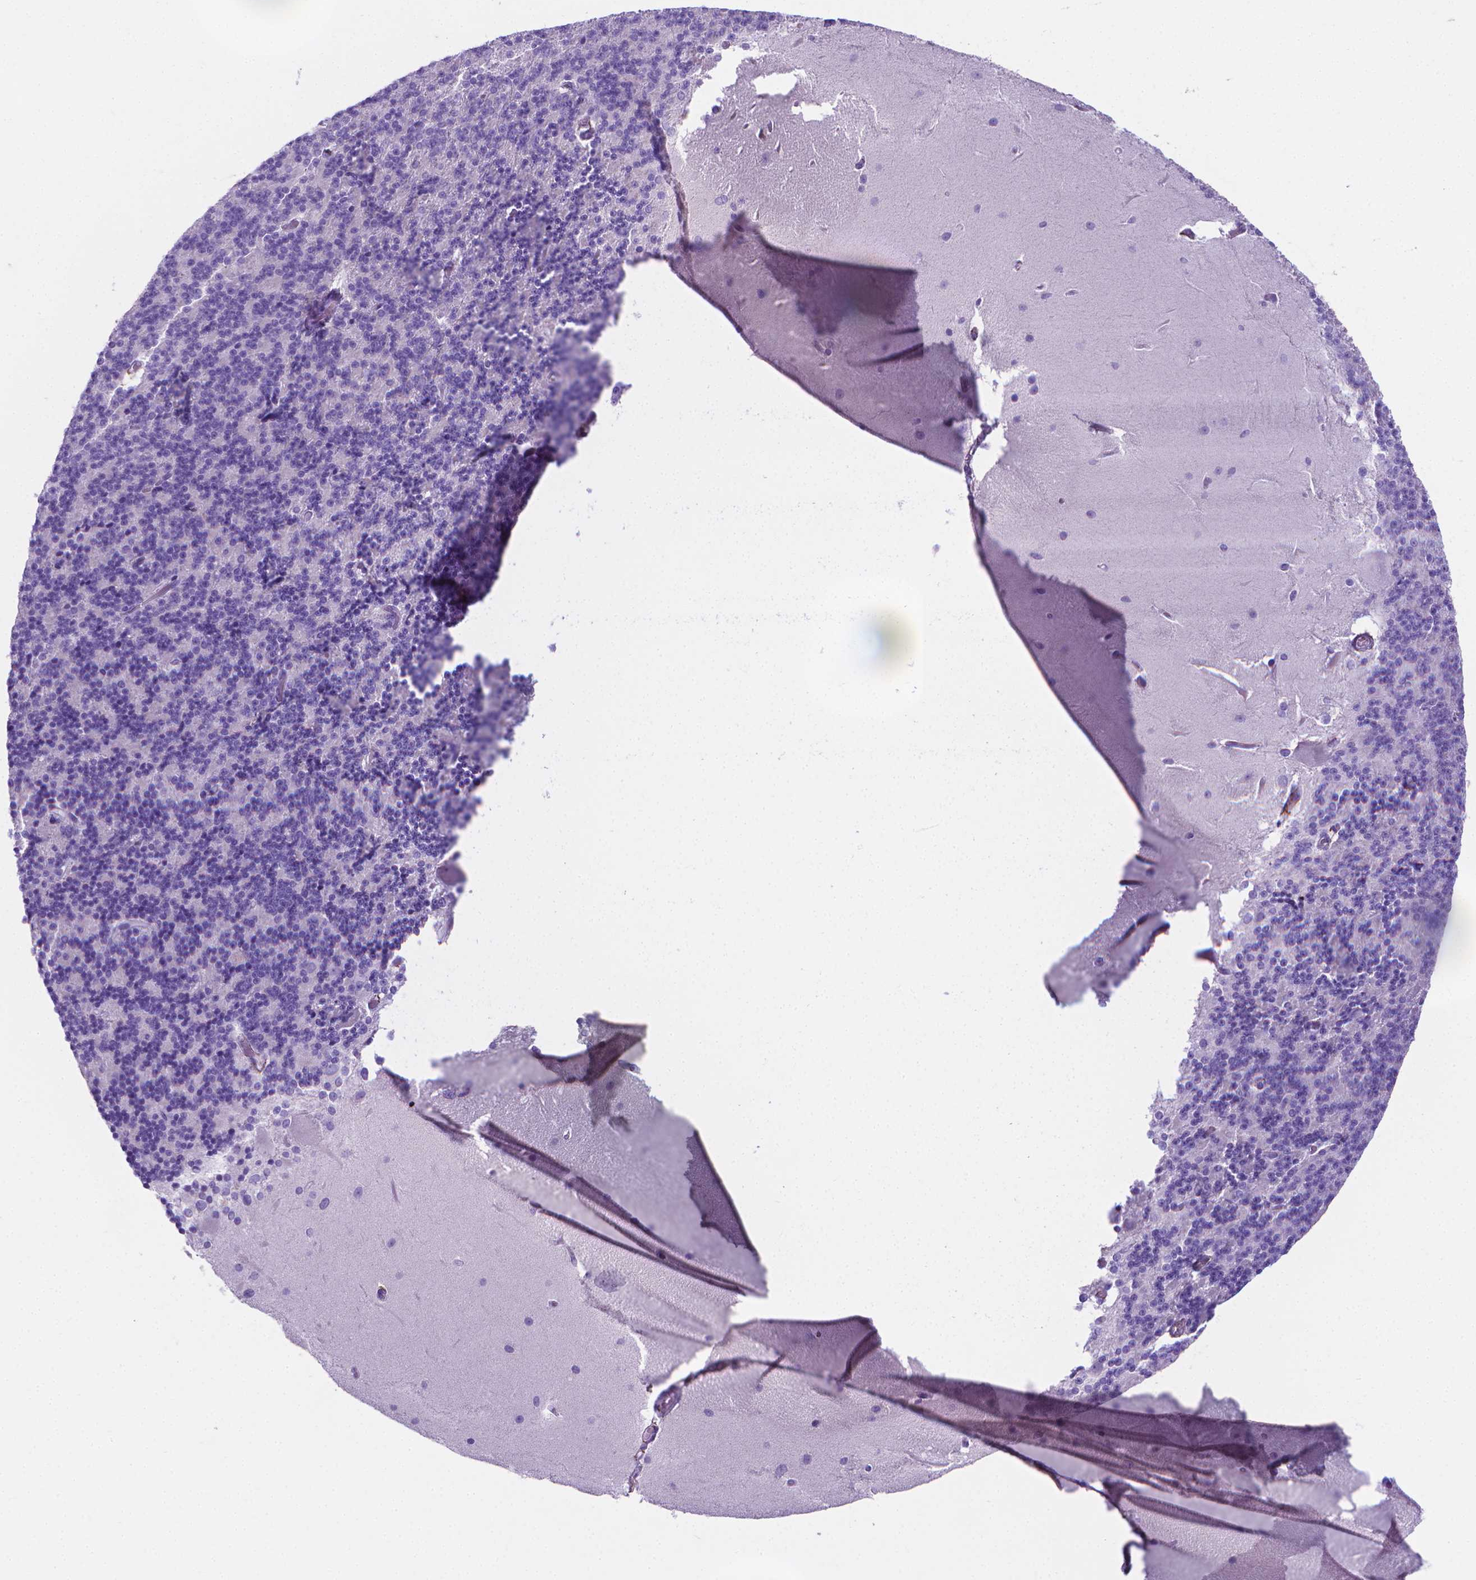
{"staining": {"intensity": "negative", "quantity": "none", "location": "none"}, "tissue": "cerebellum", "cell_type": "Cells in granular layer", "image_type": "normal", "snomed": [{"axis": "morphology", "description": "Normal tissue, NOS"}, {"axis": "topography", "description": "Cerebellum"}], "caption": "A high-resolution micrograph shows immunohistochemistry (IHC) staining of benign cerebellum, which displays no significant staining in cells in granular layer.", "gene": "MFAP2", "patient": {"sex": "female", "age": 19}}